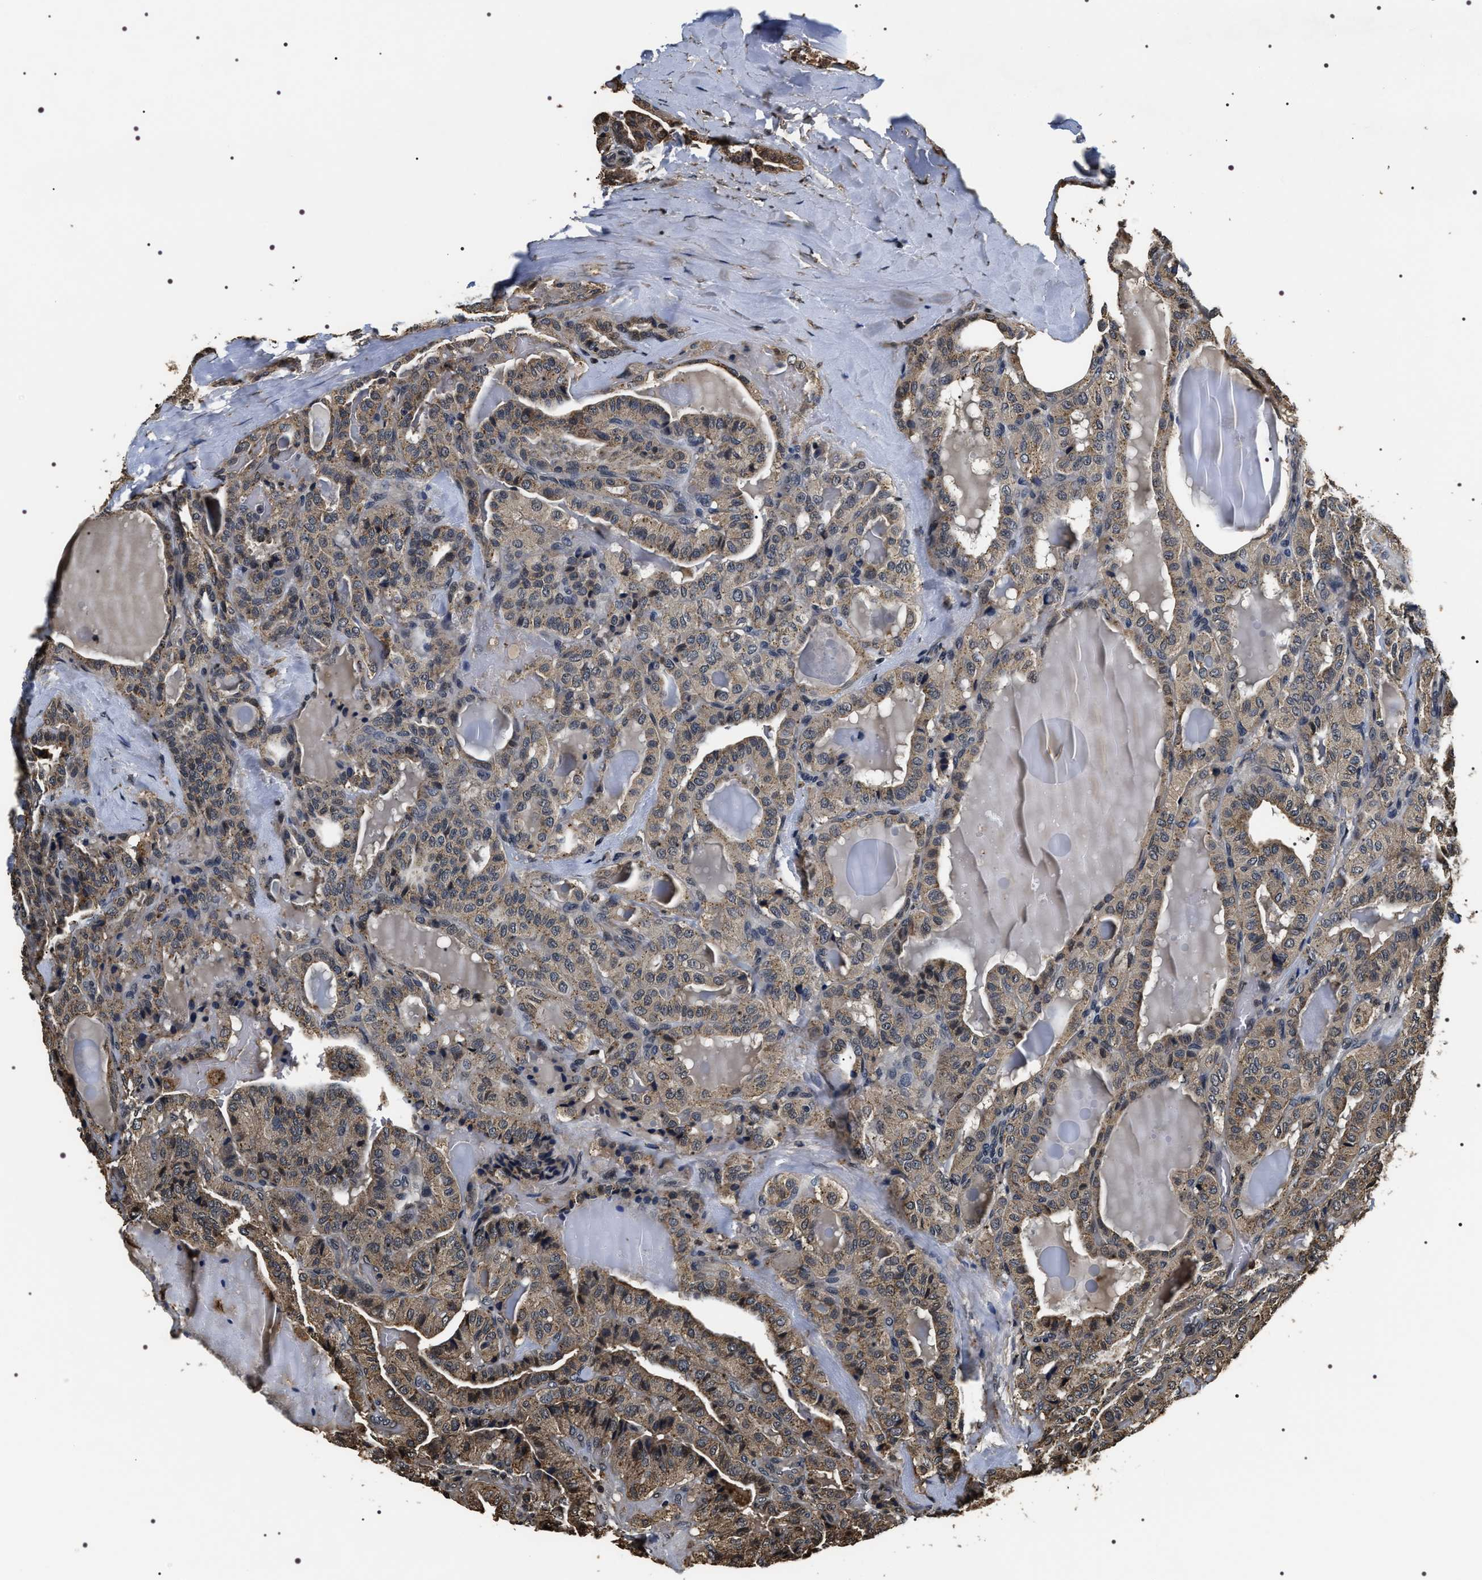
{"staining": {"intensity": "moderate", "quantity": ">75%", "location": "cytoplasmic/membranous"}, "tissue": "thyroid cancer", "cell_type": "Tumor cells", "image_type": "cancer", "snomed": [{"axis": "morphology", "description": "Papillary adenocarcinoma, NOS"}, {"axis": "topography", "description": "Thyroid gland"}], "caption": "The photomicrograph displays a brown stain indicating the presence of a protein in the cytoplasmic/membranous of tumor cells in thyroid papillary adenocarcinoma.", "gene": "ARHGAP22", "patient": {"sex": "male", "age": 77}}